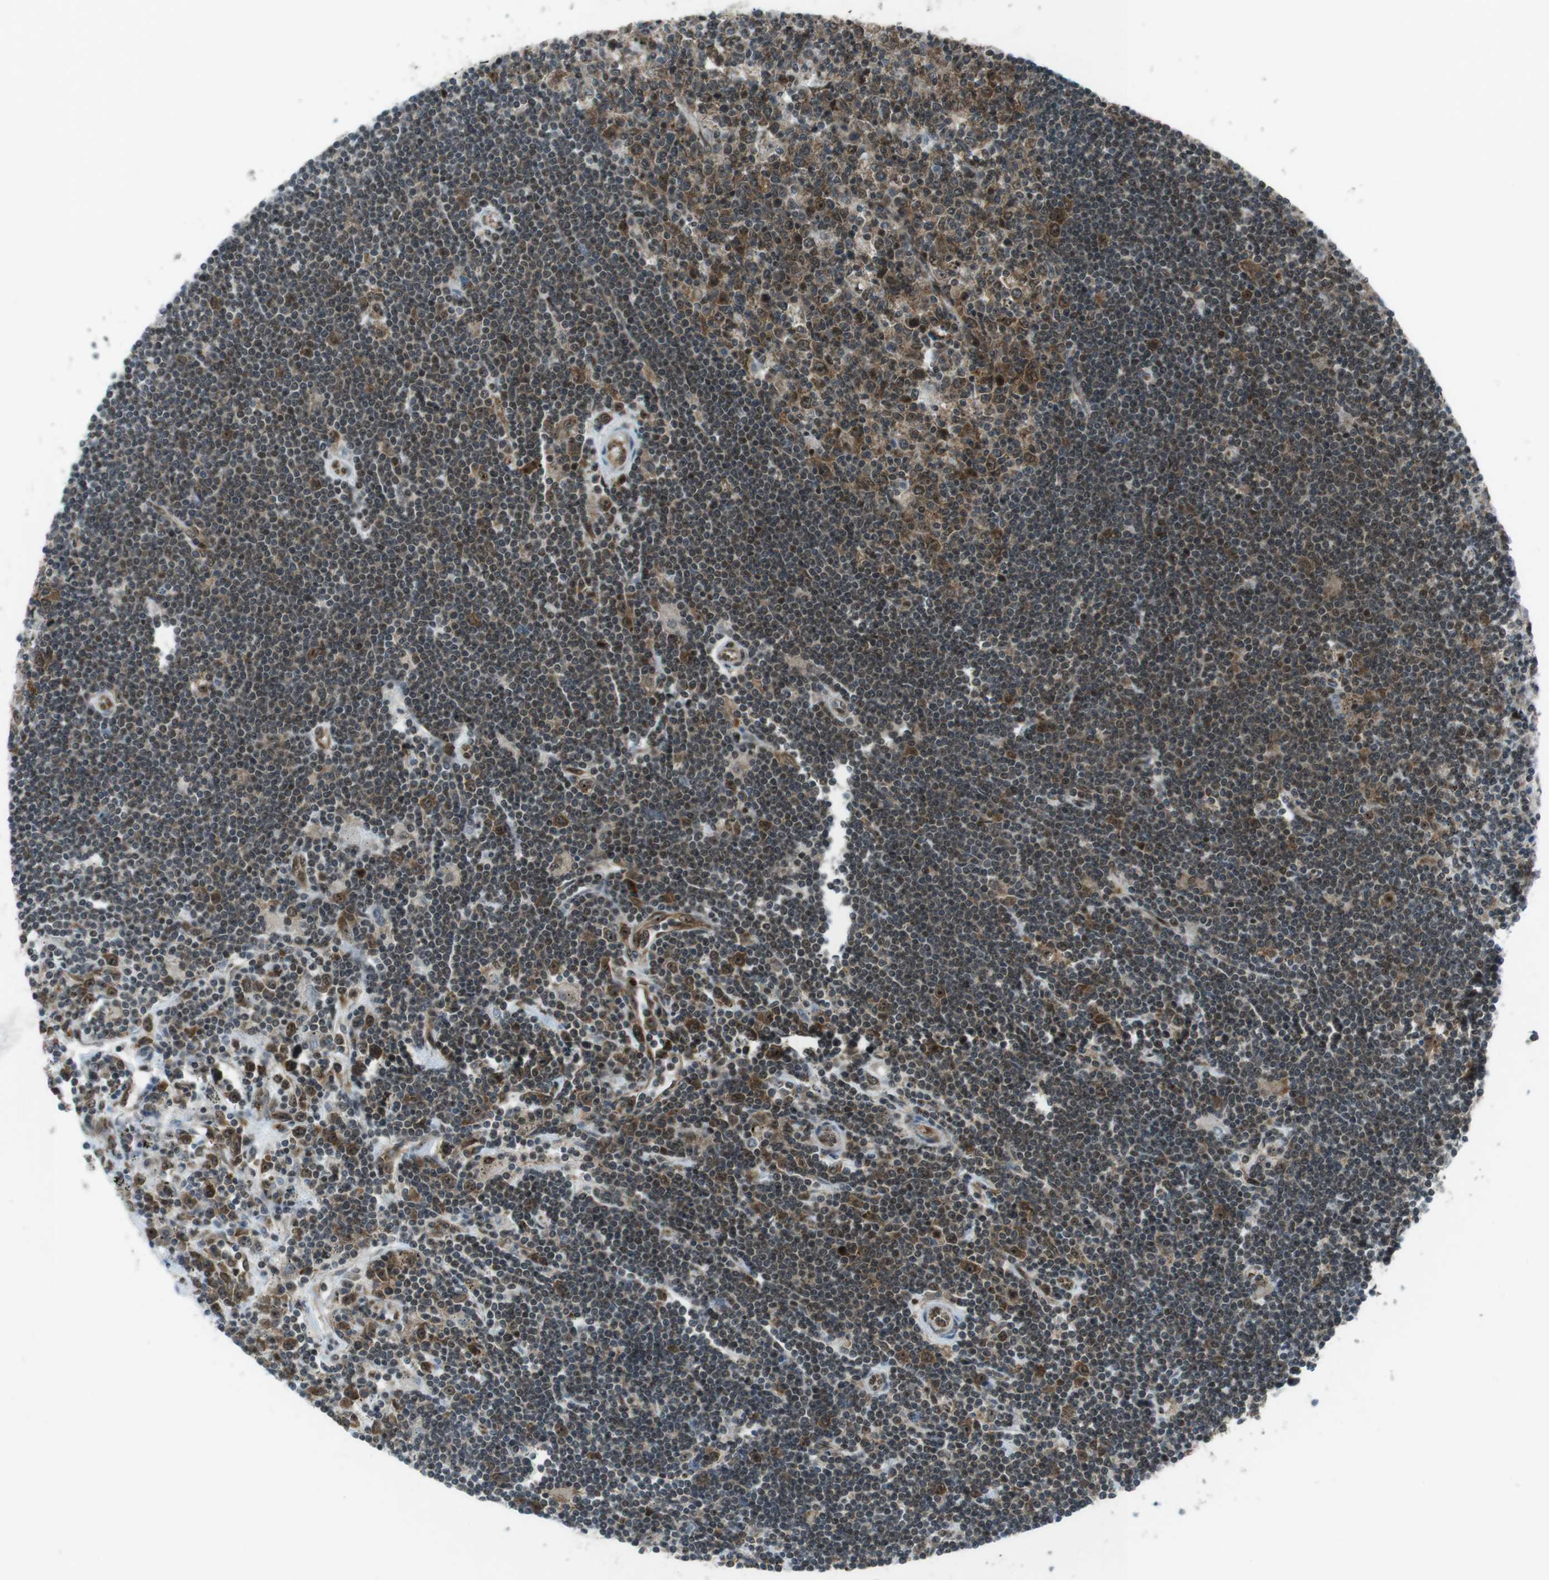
{"staining": {"intensity": "moderate", "quantity": ">75%", "location": "cytoplasmic/membranous,nuclear"}, "tissue": "lymphoma", "cell_type": "Tumor cells", "image_type": "cancer", "snomed": [{"axis": "morphology", "description": "Malignant lymphoma, non-Hodgkin's type, Low grade"}, {"axis": "topography", "description": "Spleen"}], "caption": "Approximately >75% of tumor cells in human malignant lymphoma, non-Hodgkin's type (low-grade) display moderate cytoplasmic/membranous and nuclear protein expression as visualized by brown immunohistochemical staining.", "gene": "CSNK1D", "patient": {"sex": "male", "age": 76}}